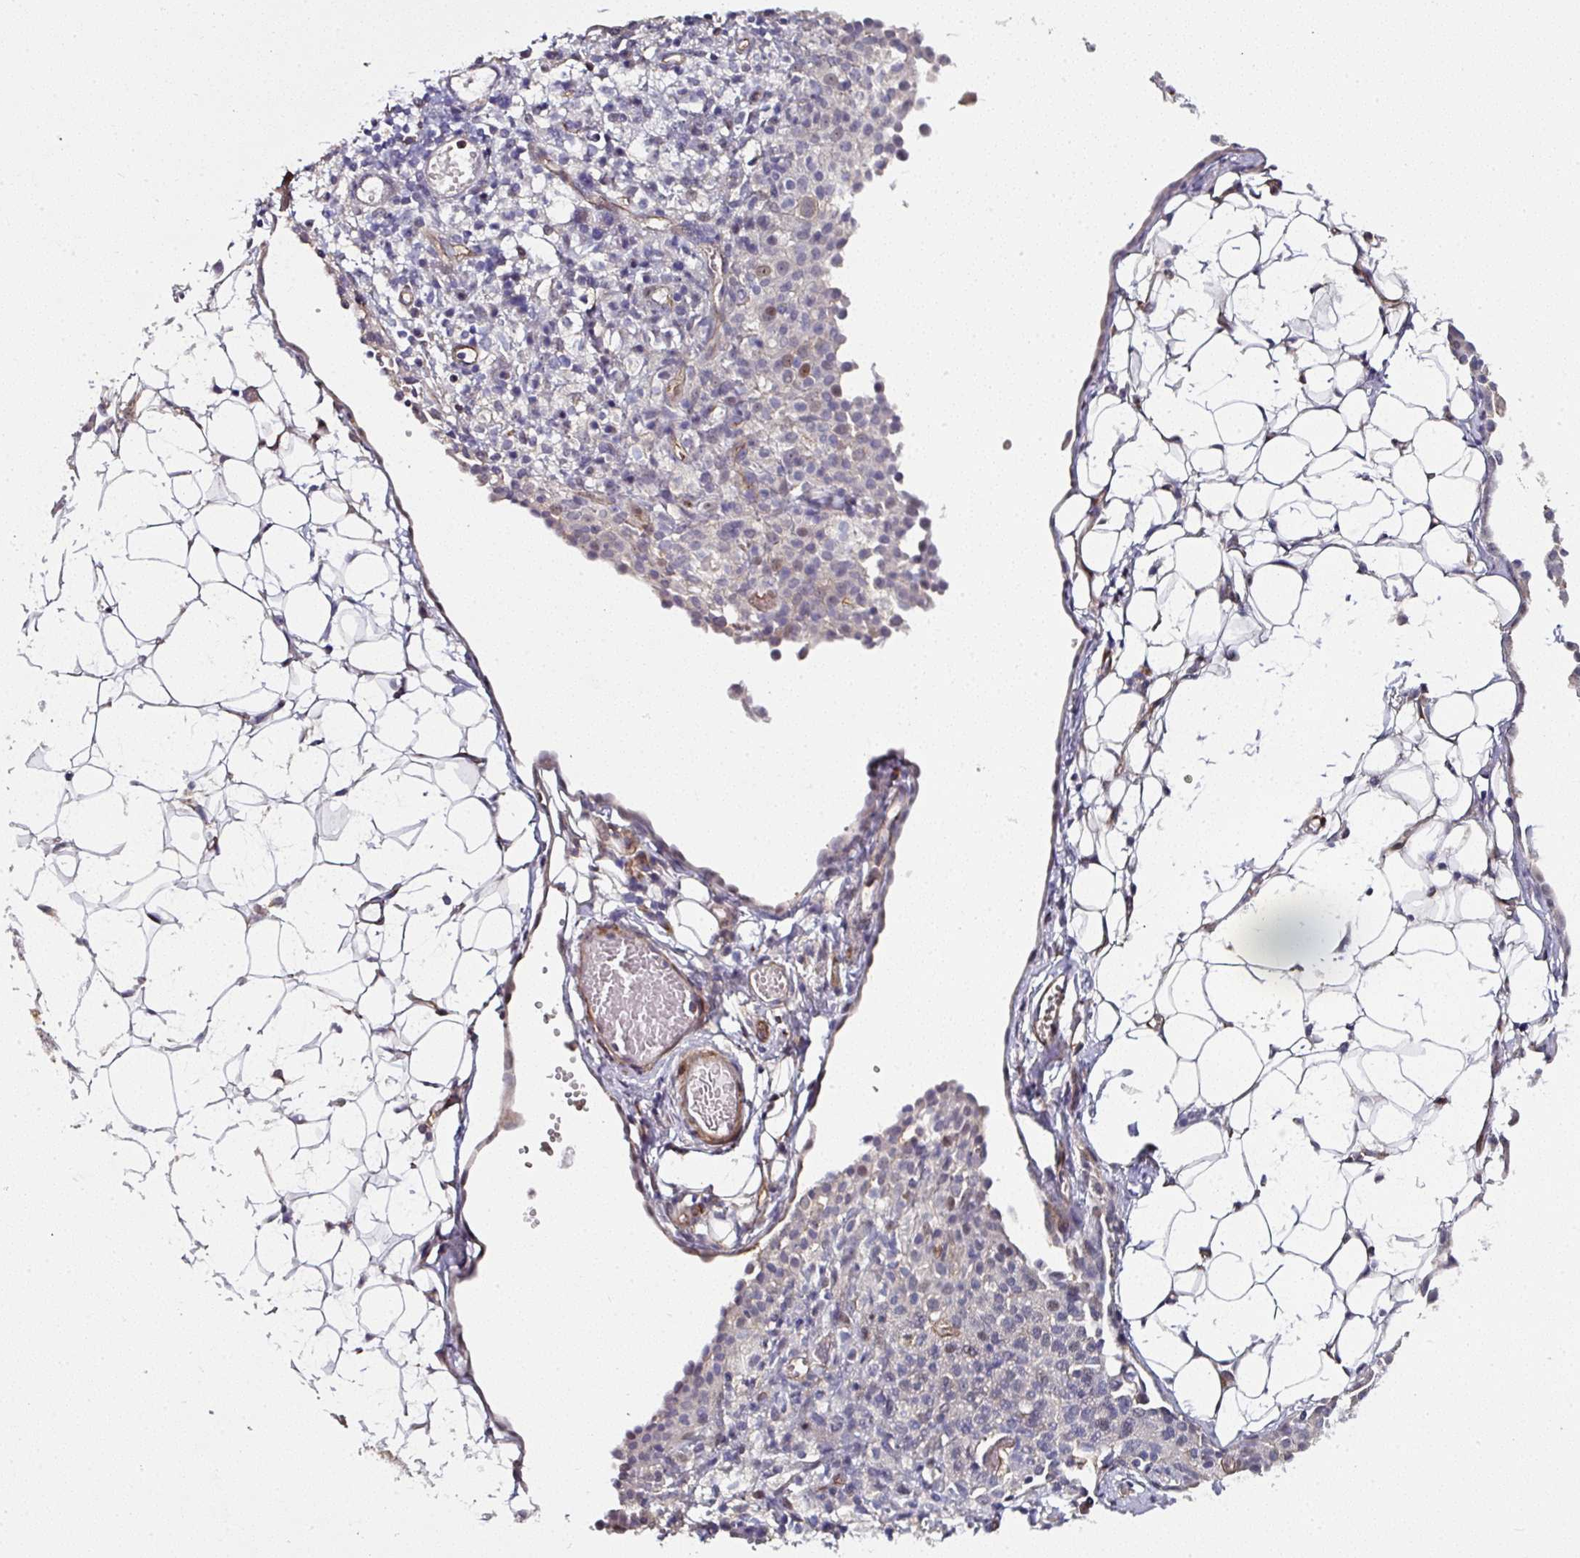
{"staining": {"intensity": "negative", "quantity": "none", "location": "none"}, "tissue": "ovarian cancer", "cell_type": "Tumor cells", "image_type": "cancer", "snomed": [{"axis": "morphology", "description": "Carcinoma, endometroid"}, {"axis": "topography", "description": "Ovary"}], "caption": "Tumor cells show no significant staining in ovarian endometroid carcinoma. (Immunohistochemistry, brightfield microscopy, high magnification).", "gene": "BEND5", "patient": {"sex": "female", "age": 42}}